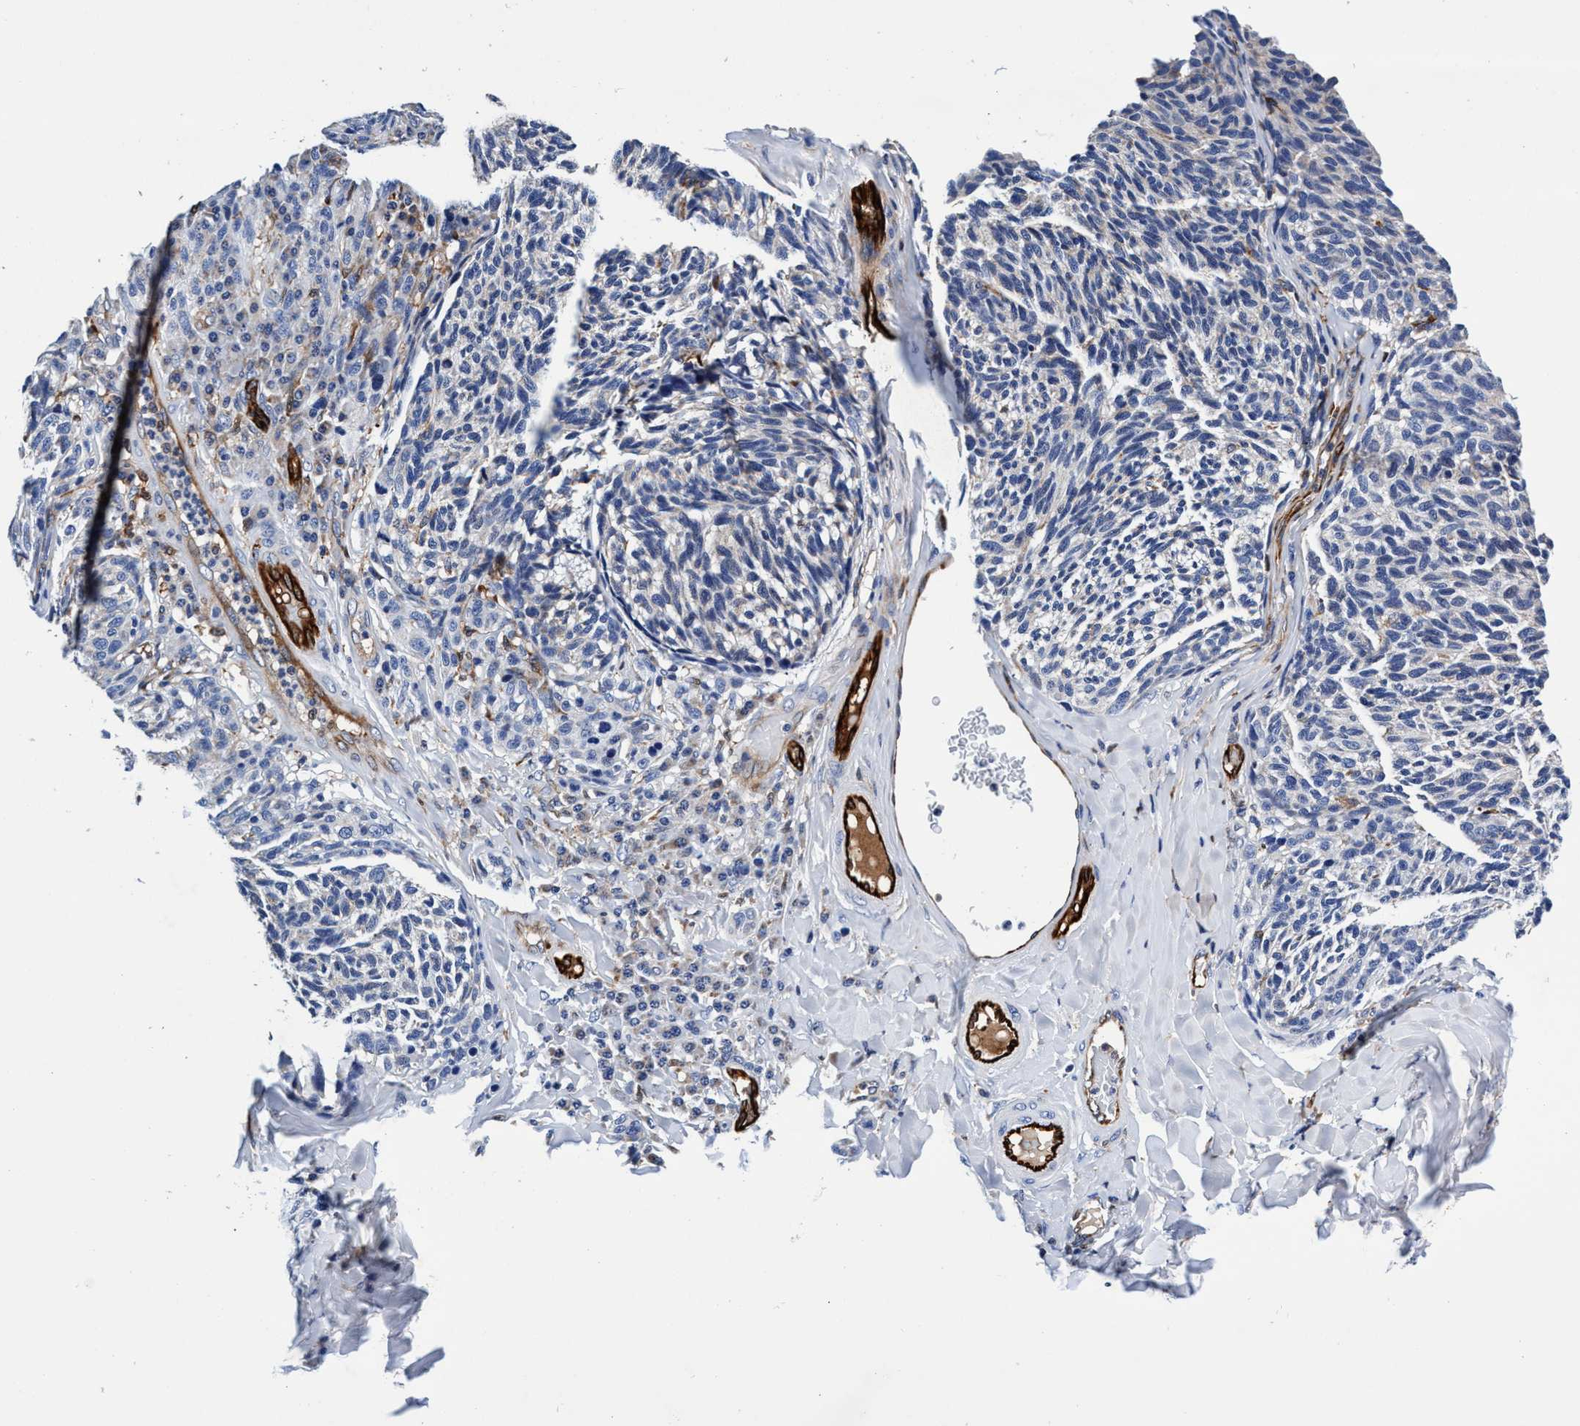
{"staining": {"intensity": "negative", "quantity": "none", "location": "none"}, "tissue": "melanoma", "cell_type": "Tumor cells", "image_type": "cancer", "snomed": [{"axis": "morphology", "description": "Malignant melanoma, NOS"}, {"axis": "topography", "description": "Skin"}], "caption": "An immunohistochemistry micrograph of malignant melanoma is shown. There is no staining in tumor cells of malignant melanoma. Nuclei are stained in blue.", "gene": "UBALD2", "patient": {"sex": "female", "age": 73}}